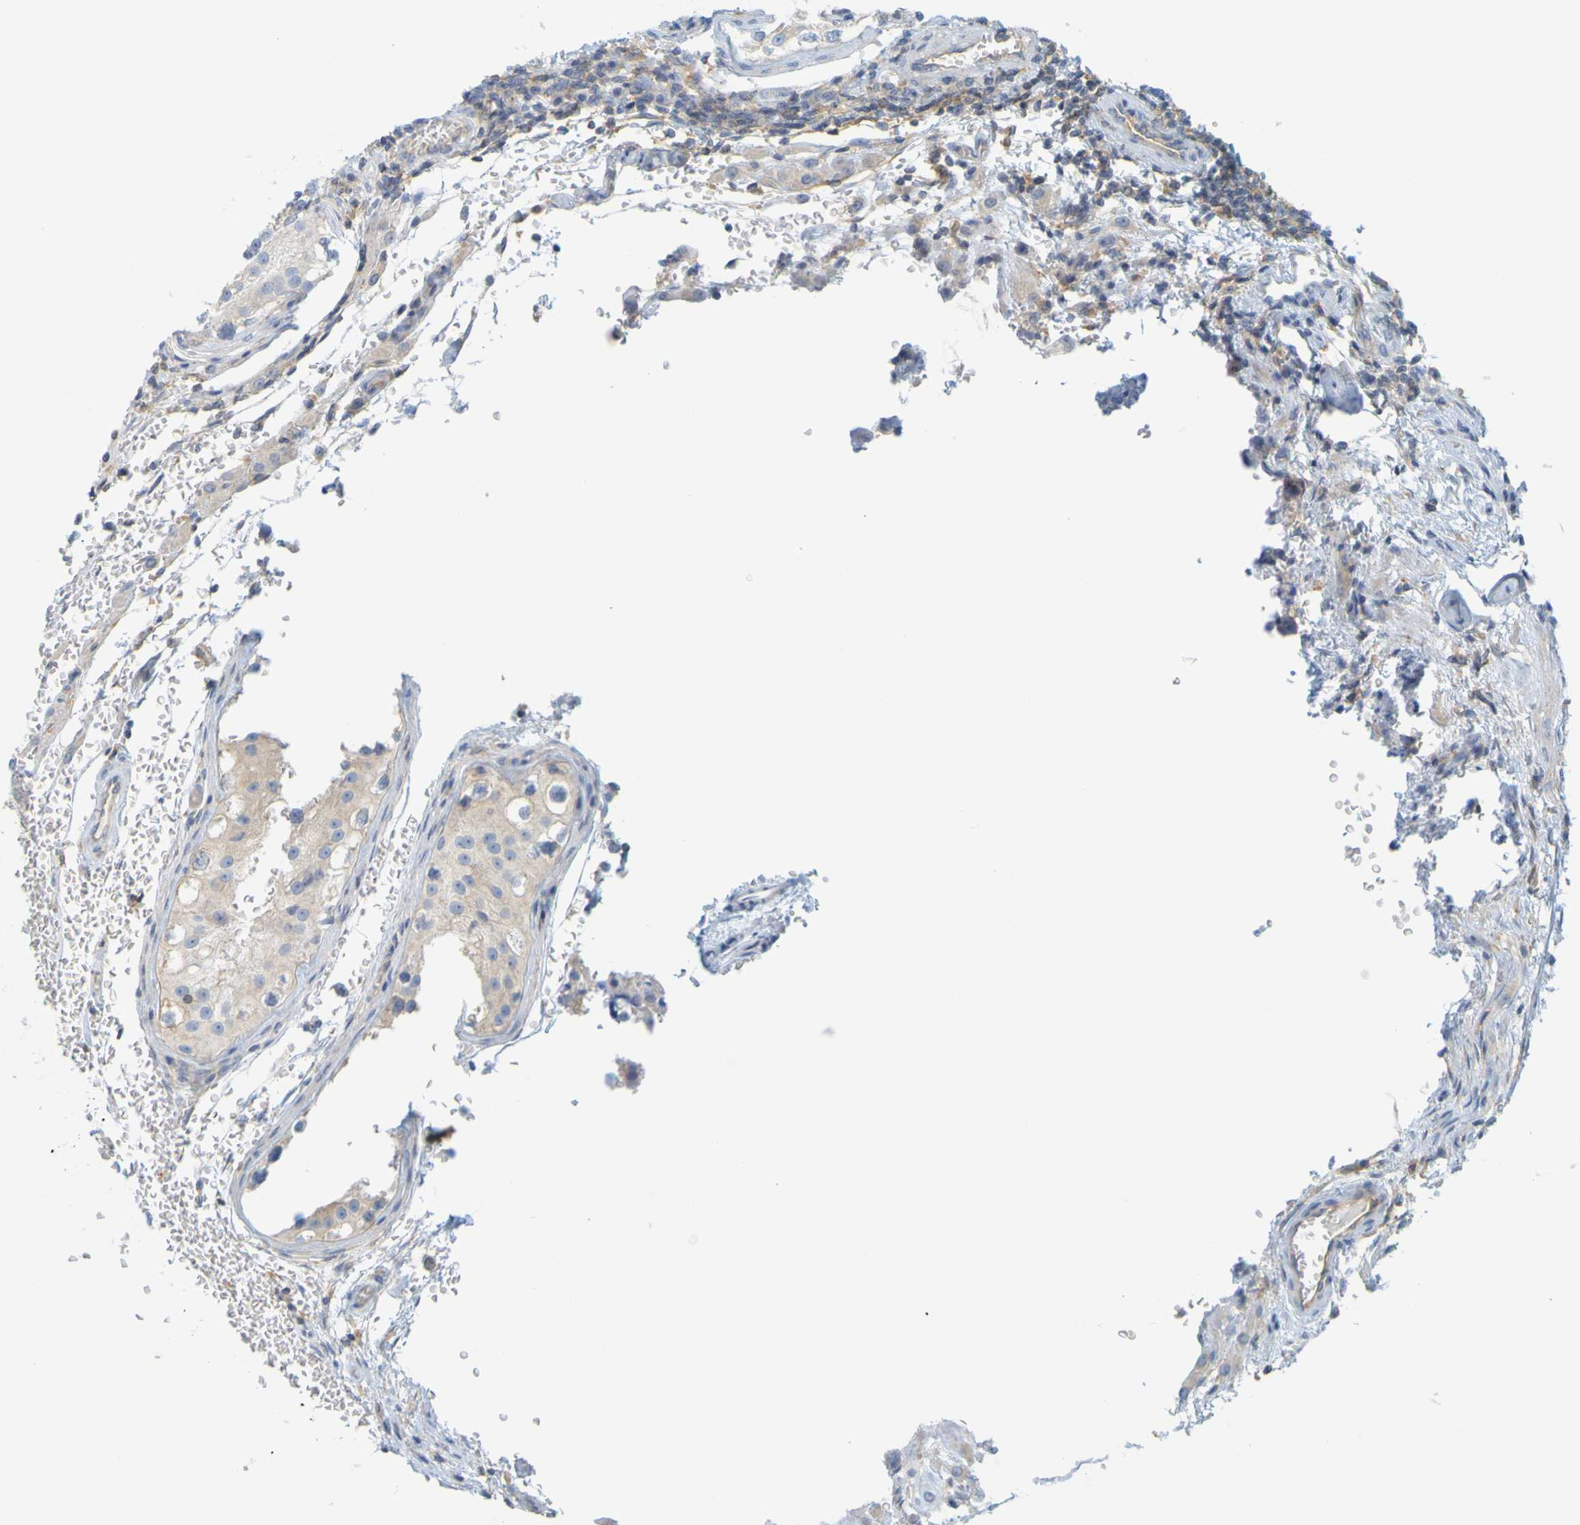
{"staining": {"intensity": "weak", "quantity": ">75%", "location": "cytoplasmic/membranous"}, "tissue": "testis cancer", "cell_type": "Tumor cells", "image_type": "cancer", "snomed": [{"axis": "morphology", "description": "Carcinoma, Embryonal, NOS"}, {"axis": "topography", "description": "Testis"}], "caption": "A high-resolution photomicrograph shows IHC staining of testis cancer (embryonal carcinoma), which shows weak cytoplasmic/membranous staining in approximately >75% of tumor cells.", "gene": "APPL1", "patient": {"sex": "male", "age": 21}}